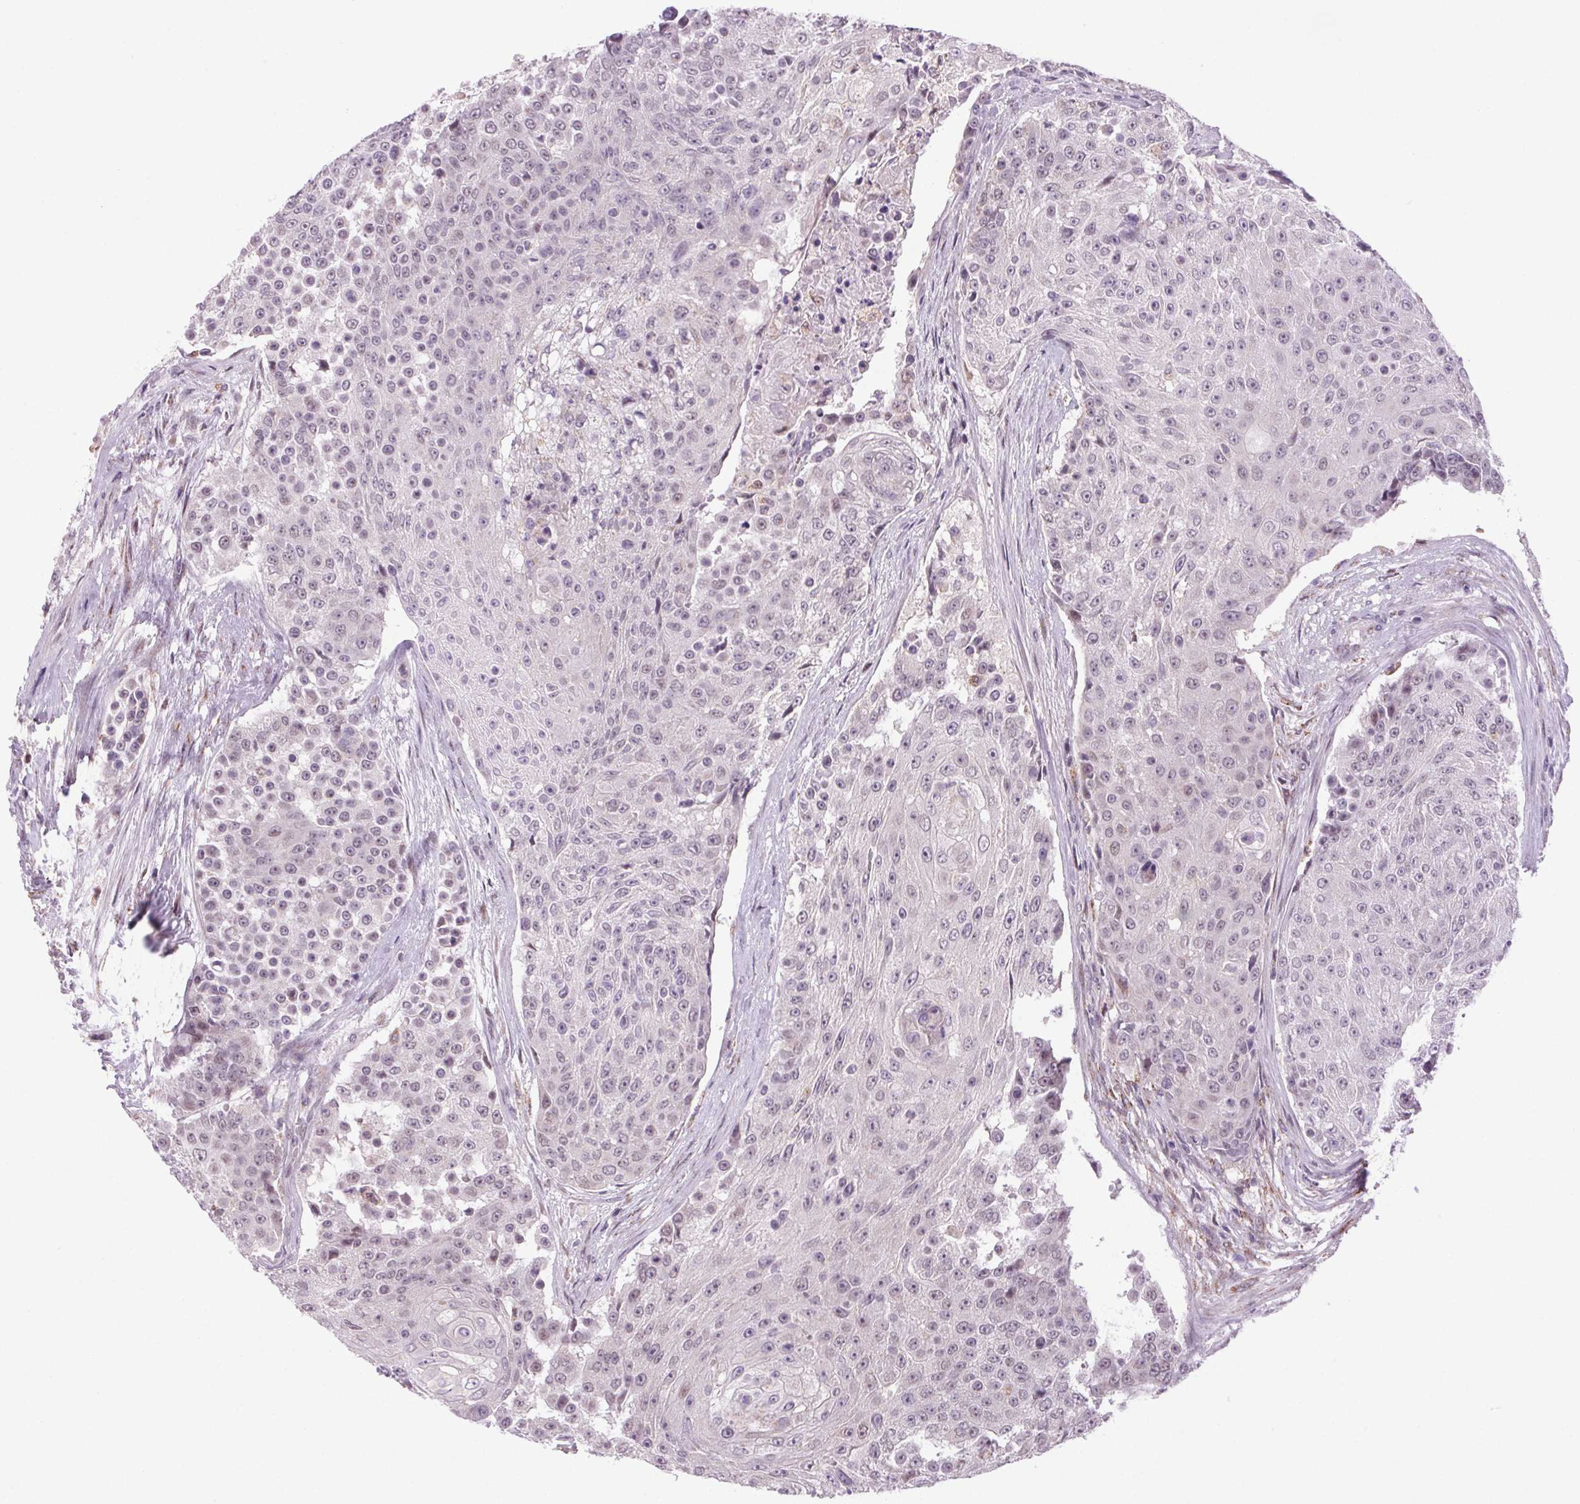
{"staining": {"intensity": "negative", "quantity": "none", "location": "none"}, "tissue": "urothelial cancer", "cell_type": "Tumor cells", "image_type": "cancer", "snomed": [{"axis": "morphology", "description": "Urothelial carcinoma, High grade"}, {"axis": "topography", "description": "Urinary bladder"}], "caption": "A histopathology image of human urothelial cancer is negative for staining in tumor cells.", "gene": "AKR1E2", "patient": {"sex": "female", "age": 63}}